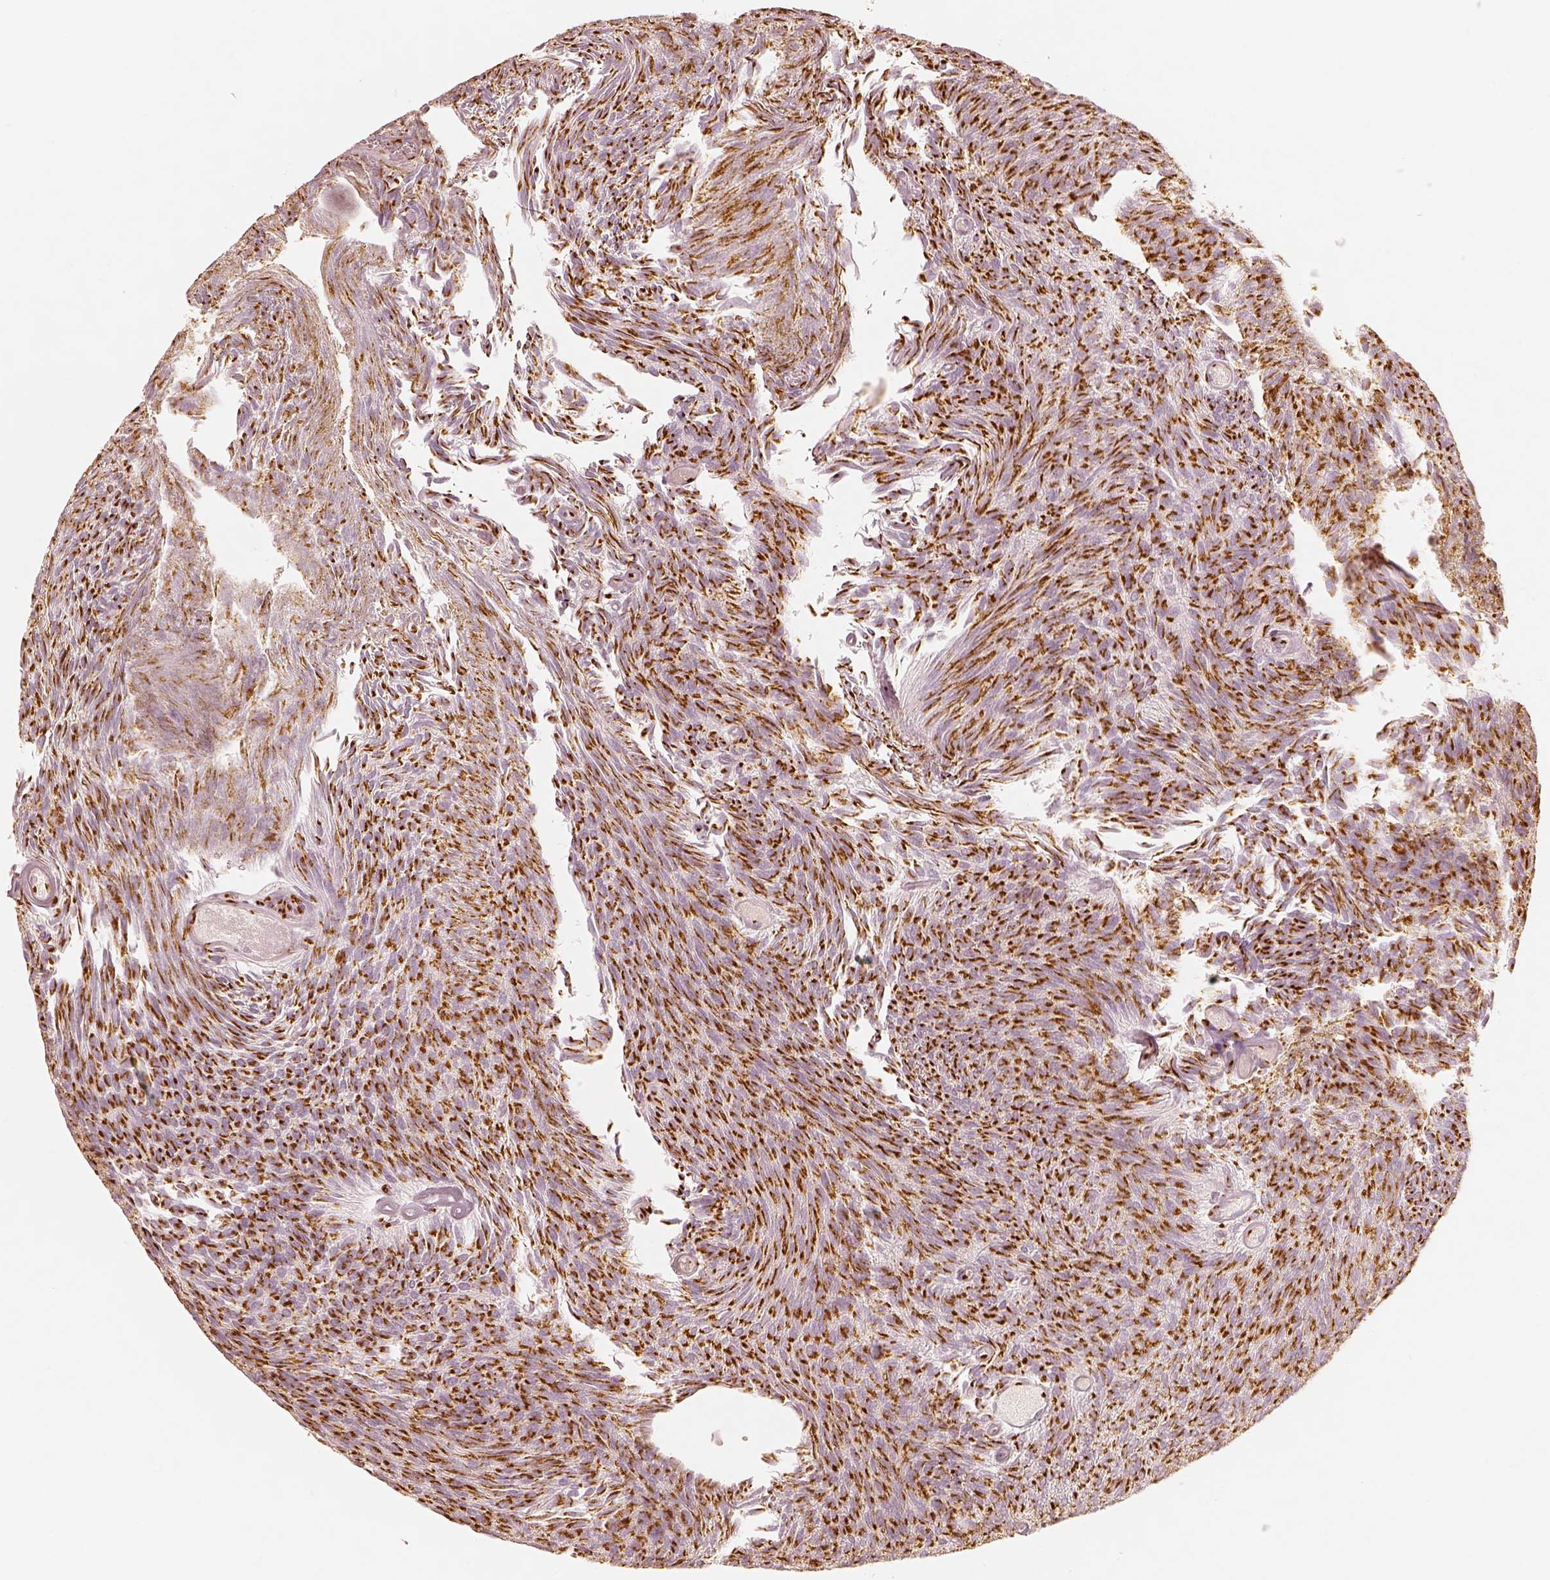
{"staining": {"intensity": "moderate", "quantity": ">75%", "location": "cytoplasmic/membranous"}, "tissue": "urothelial cancer", "cell_type": "Tumor cells", "image_type": "cancer", "snomed": [{"axis": "morphology", "description": "Urothelial carcinoma, Low grade"}, {"axis": "topography", "description": "Urinary bladder"}], "caption": "A high-resolution micrograph shows immunohistochemistry staining of urothelial cancer, which demonstrates moderate cytoplasmic/membranous positivity in approximately >75% of tumor cells.", "gene": "GORASP2", "patient": {"sex": "male", "age": 77}}